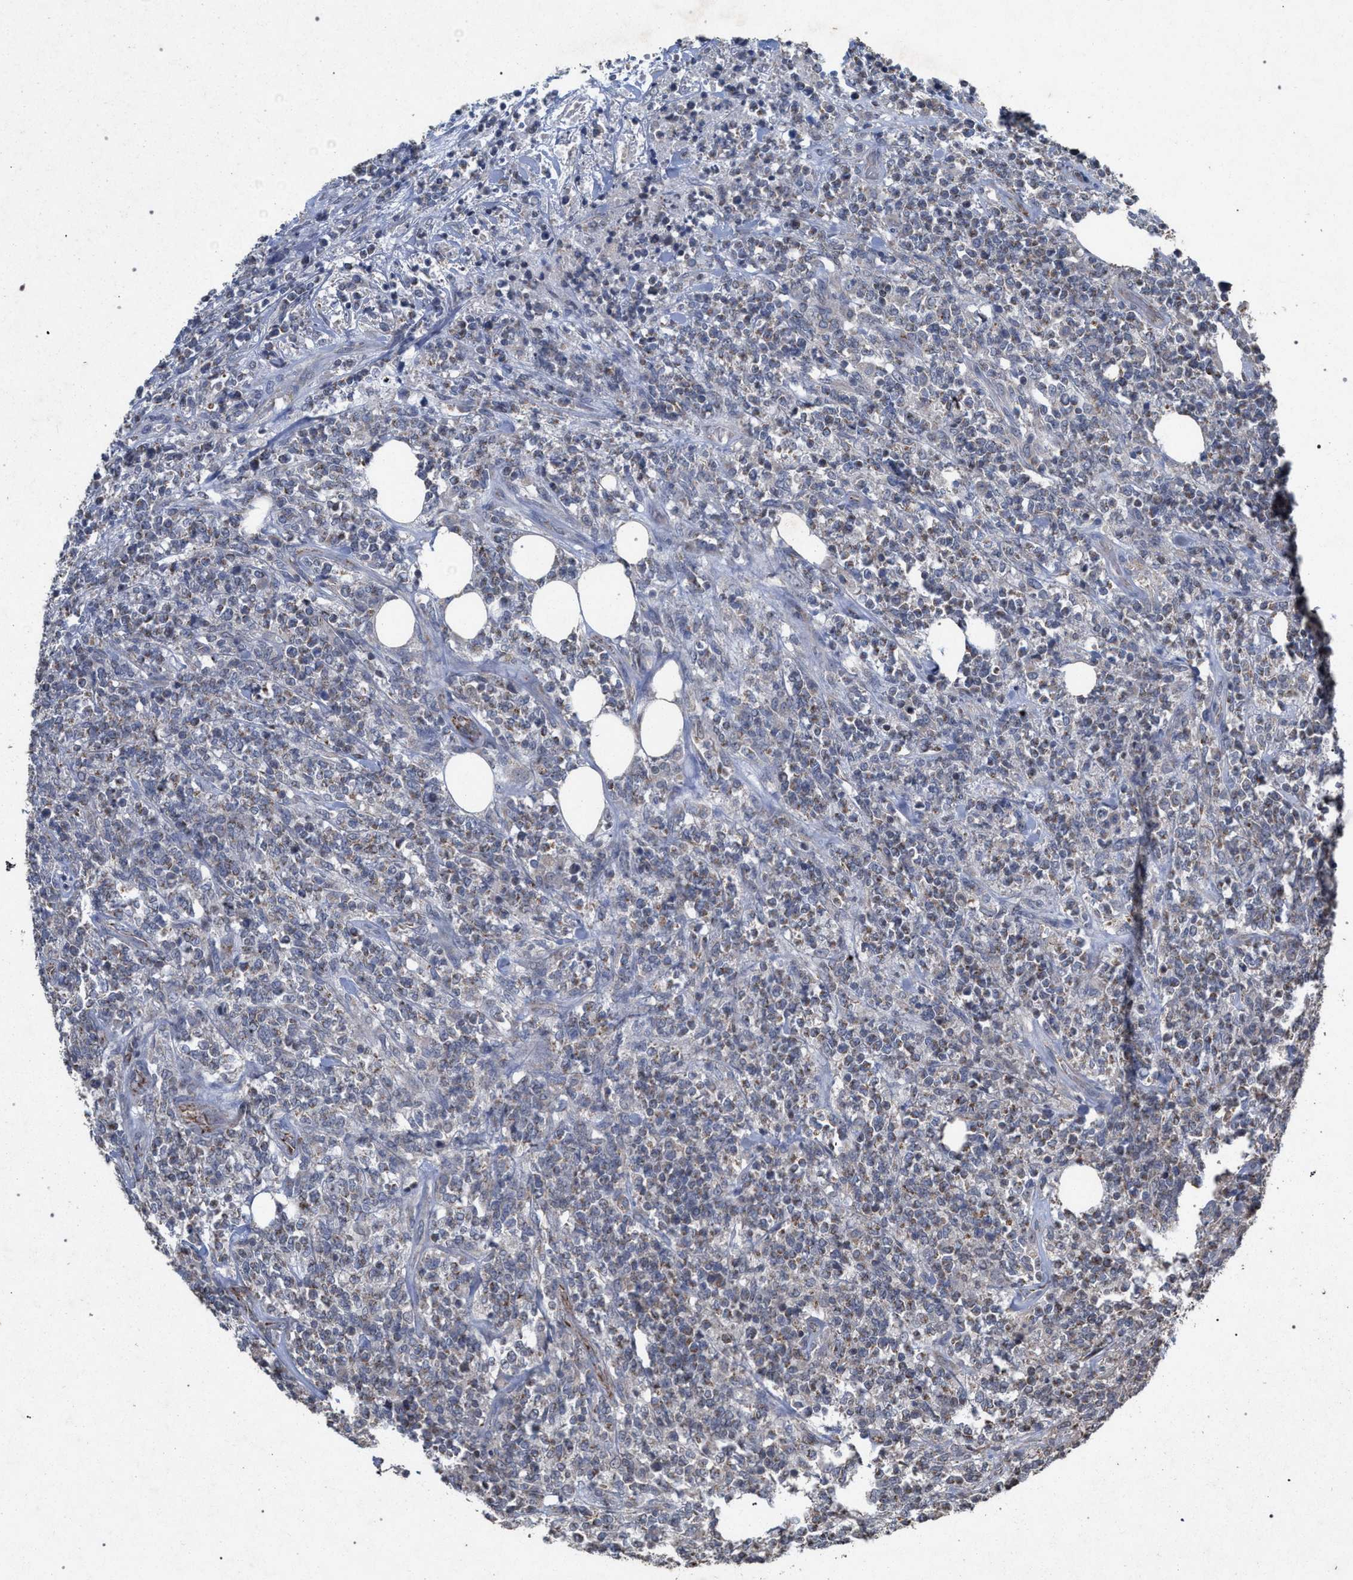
{"staining": {"intensity": "weak", "quantity": "25%-75%", "location": "cytoplasmic/membranous"}, "tissue": "lymphoma", "cell_type": "Tumor cells", "image_type": "cancer", "snomed": [{"axis": "morphology", "description": "Malignant lymphoma, non-Hodgkin's type, High grade"}, {"axis": "topography", "description": "Soft tissue"}], "caption": "A brown stain labels weak cytoplasmic/membranous positivity of a protein in human lymphoma tumor cells. The staining was performed using DAB (3,3'-diaminobenzidine) to visualize the protein expression in brown, while the nuclei were stained in blue with hematoxylin (Magnification: 20x).", "gene": "PKD2L1", "patient": {"sex": "male", "age": 18}}